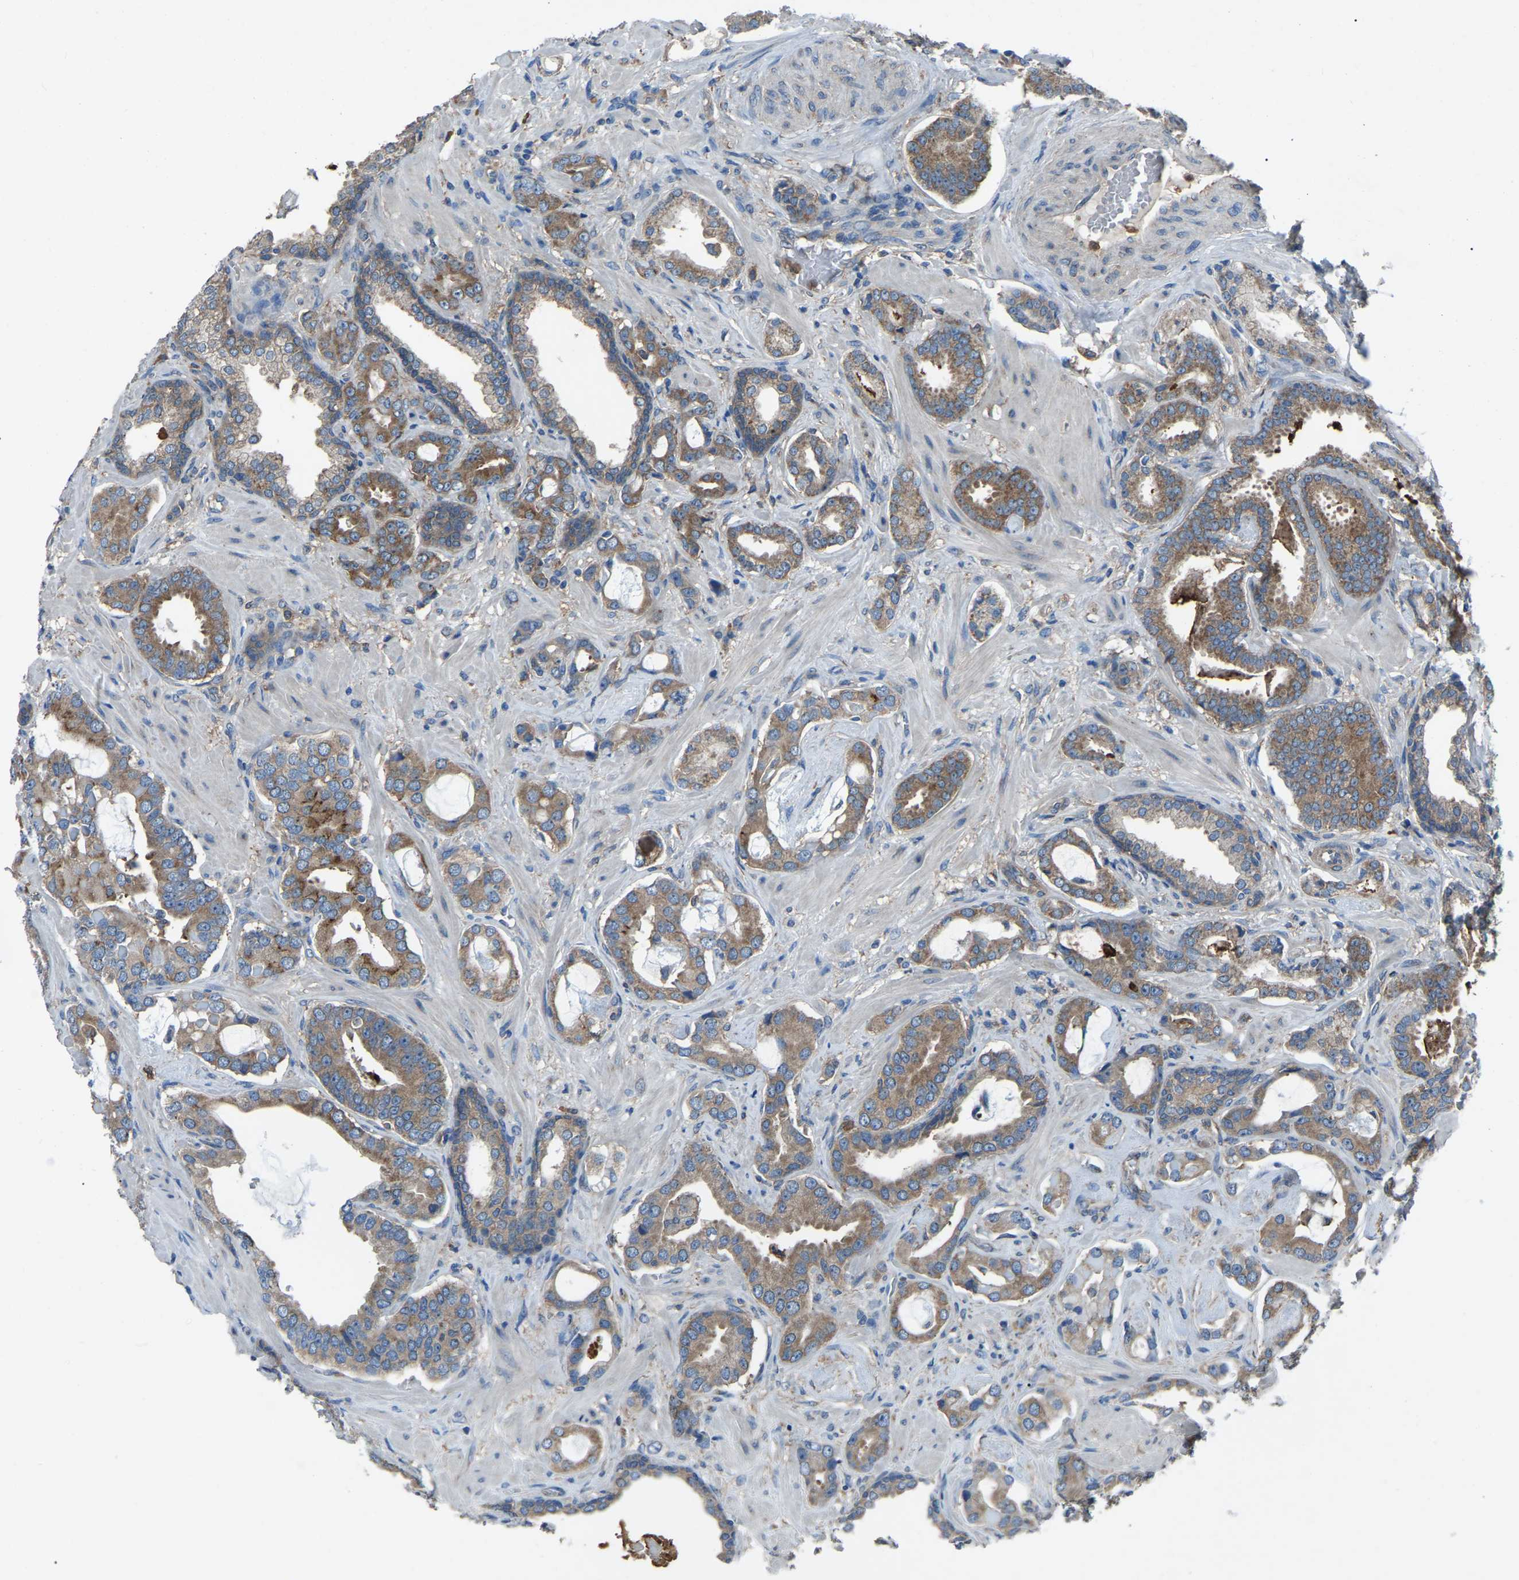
{"staining": {"intensity": "moderate", "quantity": ">75%", "location": "cytoplasmic/membranous"}, "tissue": "prostate cancer", "cell_type": "Tumor cells", "image_type": "cancer", "snomed": [{"axis": "morphology", "description": "Adenocarcinoma, Low grade"}, {"axis": "topography", "description": "Prostate"}], "caption": "Human low-grade adenocarcinoma (prostate) stained for a protein (brown) shows moderate cytoplasmic/membranous positive staining in about >75% of tumor cells.", "gene": "AIMP1", "patient": {"sex": "male", "age": 53}}